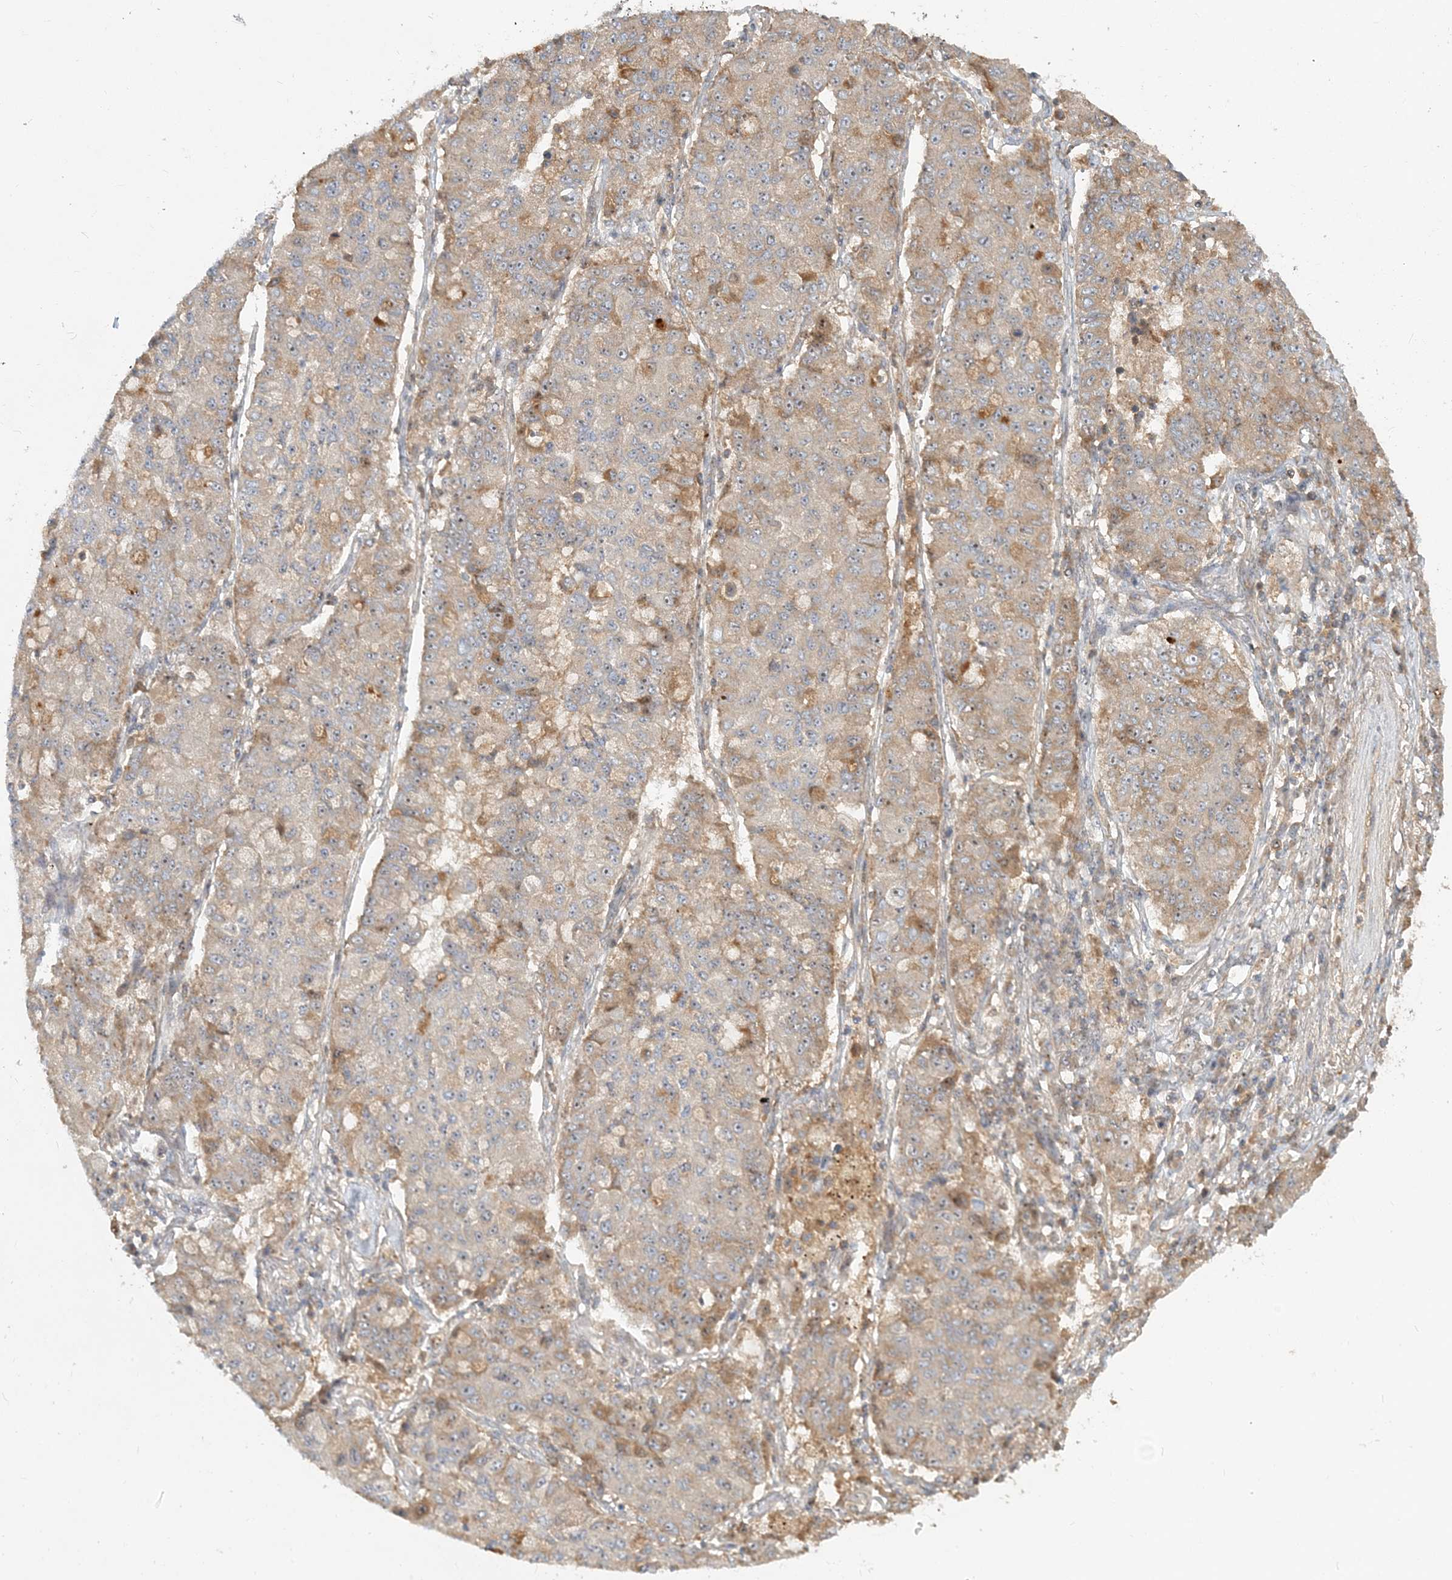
{"staining": {"intensity": "moderate", "quantity": "<25%", "location": "cytoplasmic/membranous"}, "tissue": "lung cancer", "cell_type": "Tumor cells", "image_type": "cancer", "snomed": [{"axis": "morphology", "description": "Squamous cell carcinoma, NOS"}, {"axis": "topography", "description": "Lung"}], "caption": "Moderate cytoplasmic/membranous expression is appreciated in about <25% of tumor cells in lung squamous cell carcinoma.", "gene": "AP1AR", "patient": {"sex": "male", "age": 74}}